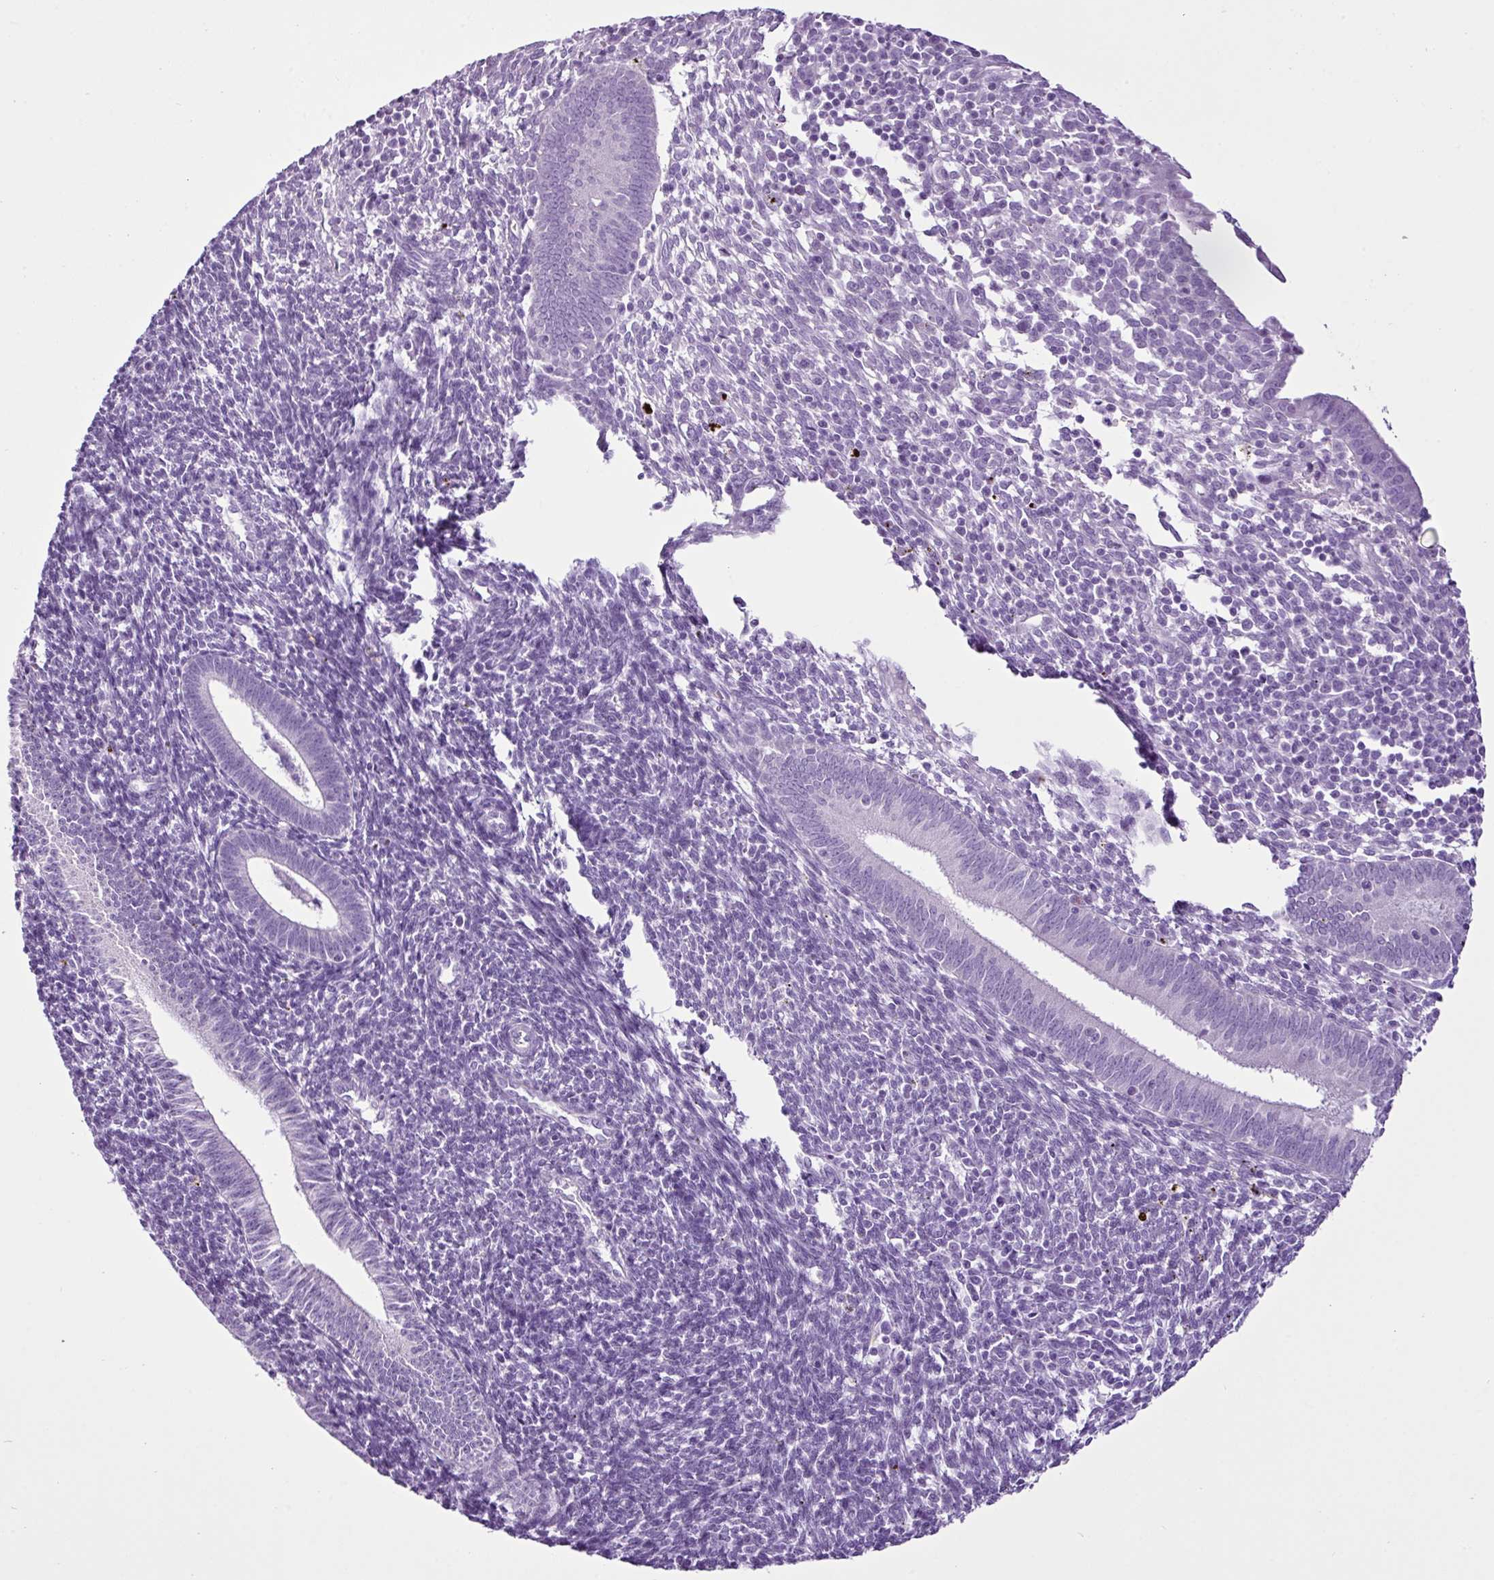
{"staining": {"intensity": "negative", "quantity": "none", "location": "none"}, "tissue": "endometrium", "cell_type": "Cells in endometrial stroma", "image_type": "normal", "snomed": [{"axis": "morphology", "description": "Normal tissue, NOS"}, {"axis": "topography", "description": "Endometrium"}], "caption": "An IHC histopathology image of normal endometrium is shown. There is no staining in cells in endometrial stroma of endometrium. (DAB (3,3'-diaminobenzidine) immunohistochemistry with hematoxylin counter stain).", "gene": "LILRB4", "patient": {"sex": "female", "age": 41}}